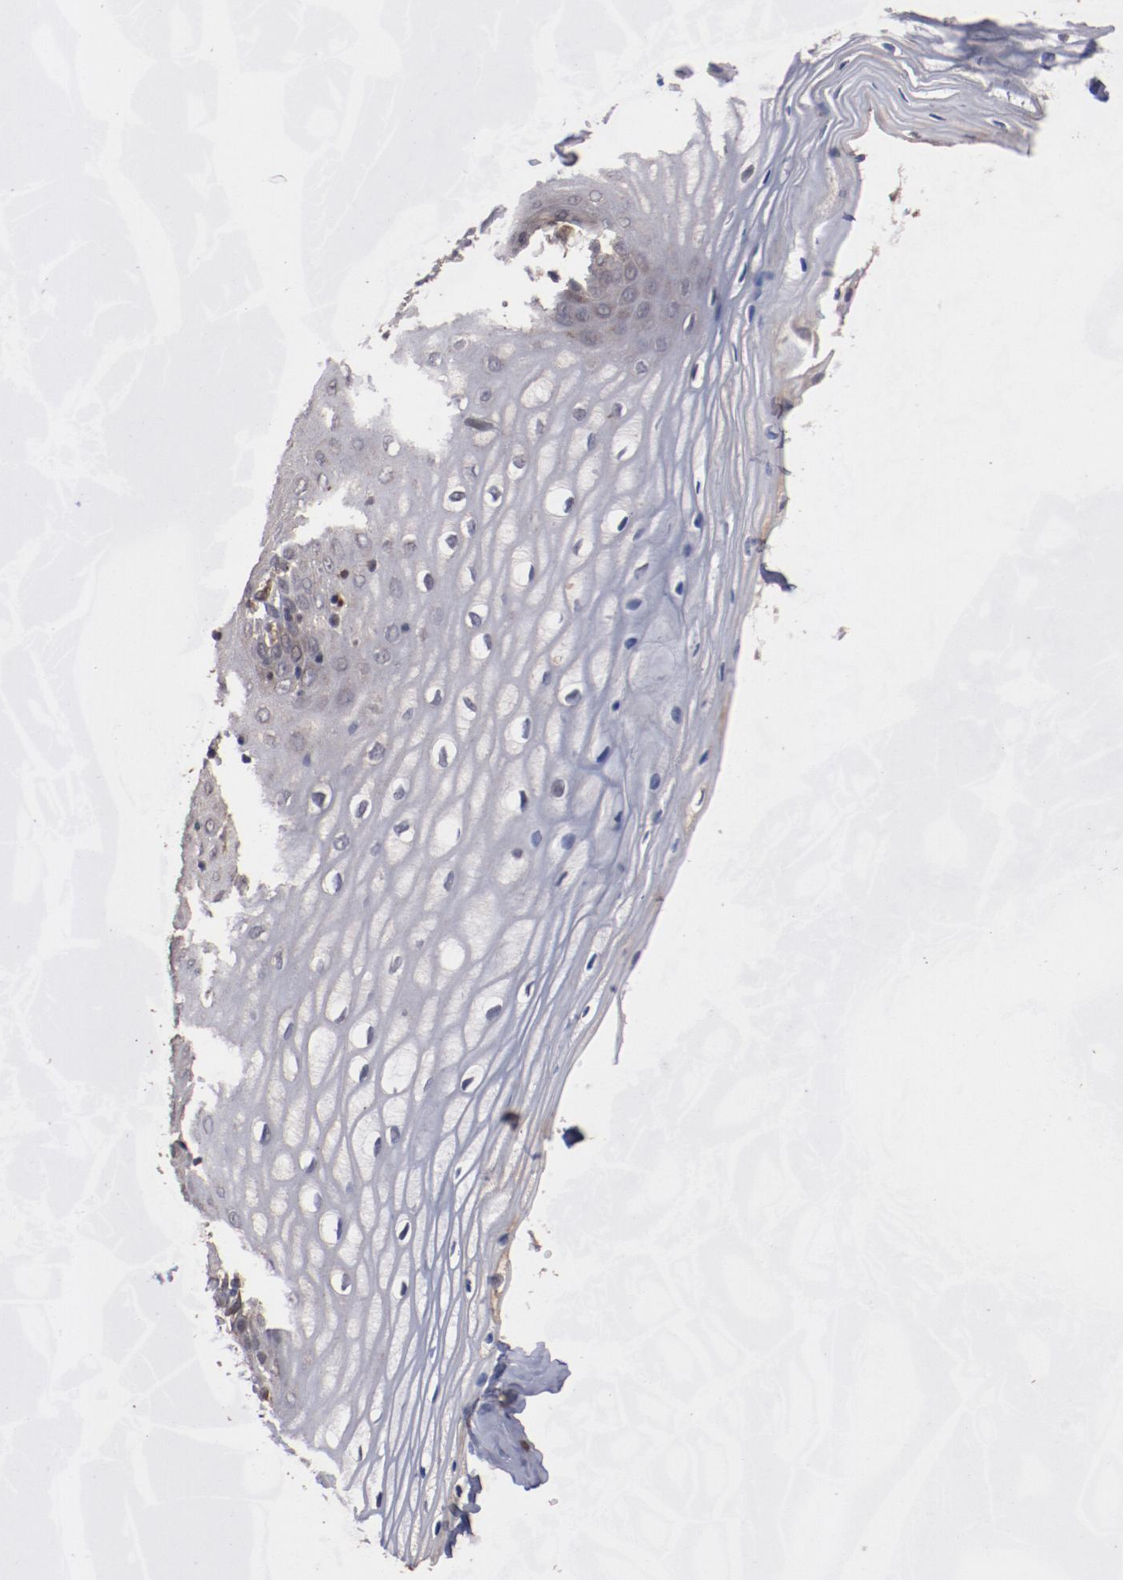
{"staining": {"intensity": "weak", "quantity": "25%-75%", "location": "cytoplasmic/membranous"}, "tissue": "vagina", "cell_type": "Squamous epithelial cells", "image_type": "normal", "snomed": [{"axis": "morphology", "description": "Normal tissue, NOS"}, {"axis": "topography", "description": "Vagina"}], "caption": "This image demonstrates IHC staining of benign human vagina, with low weak cytoplasmic/membranous staining in approximately 25%-75% of squamous epithelial cells.", "gene": "TENM1", "patient": {"sex": "female", "age": 55}}